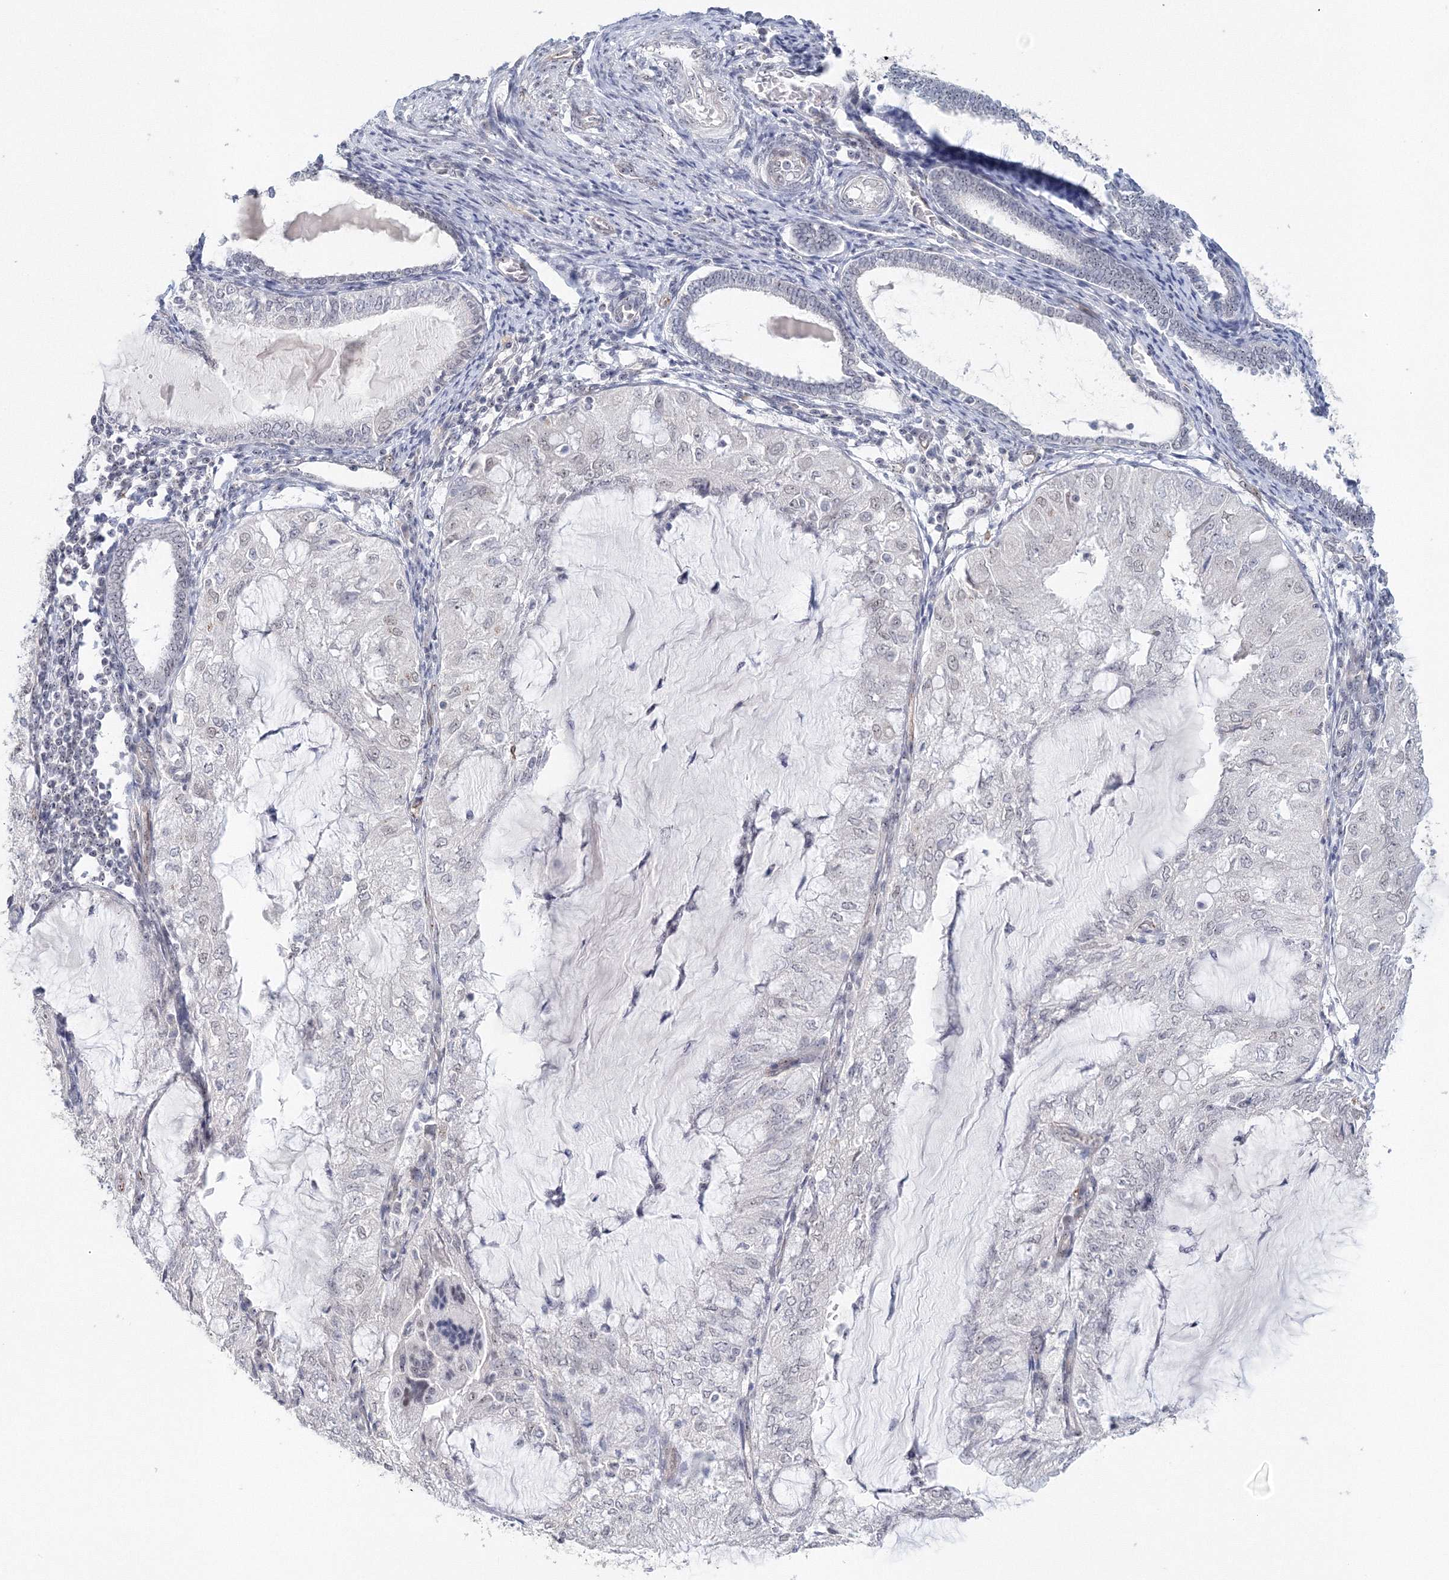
{"staining": {"intensity": "negative", "quantity": "none", "location": "none"}, "tissue": "endometrial cancer", "cell_type": "Tumor cells", "image_type": "cancer", "snomed": [{"axis": "morphology", "description": "Adenocarcinoma, NOS"}, {"axis": "topography", "description": "Endometrium"}], "caption": "High magnification brightfield microscopy of endometrial adenocarcinoma stained with DAB (brown) and counterstained with hematoxylin (blue): tumor cells show no significant positivity. Brightfield microscopy of IHC stained with DAB (3,3'-diaminobenzidine) (brown) and hematoxylin (blue), captured at high magnification.", "gene": "SIRT7", "patient": {"sex": "female", "age": 81}}